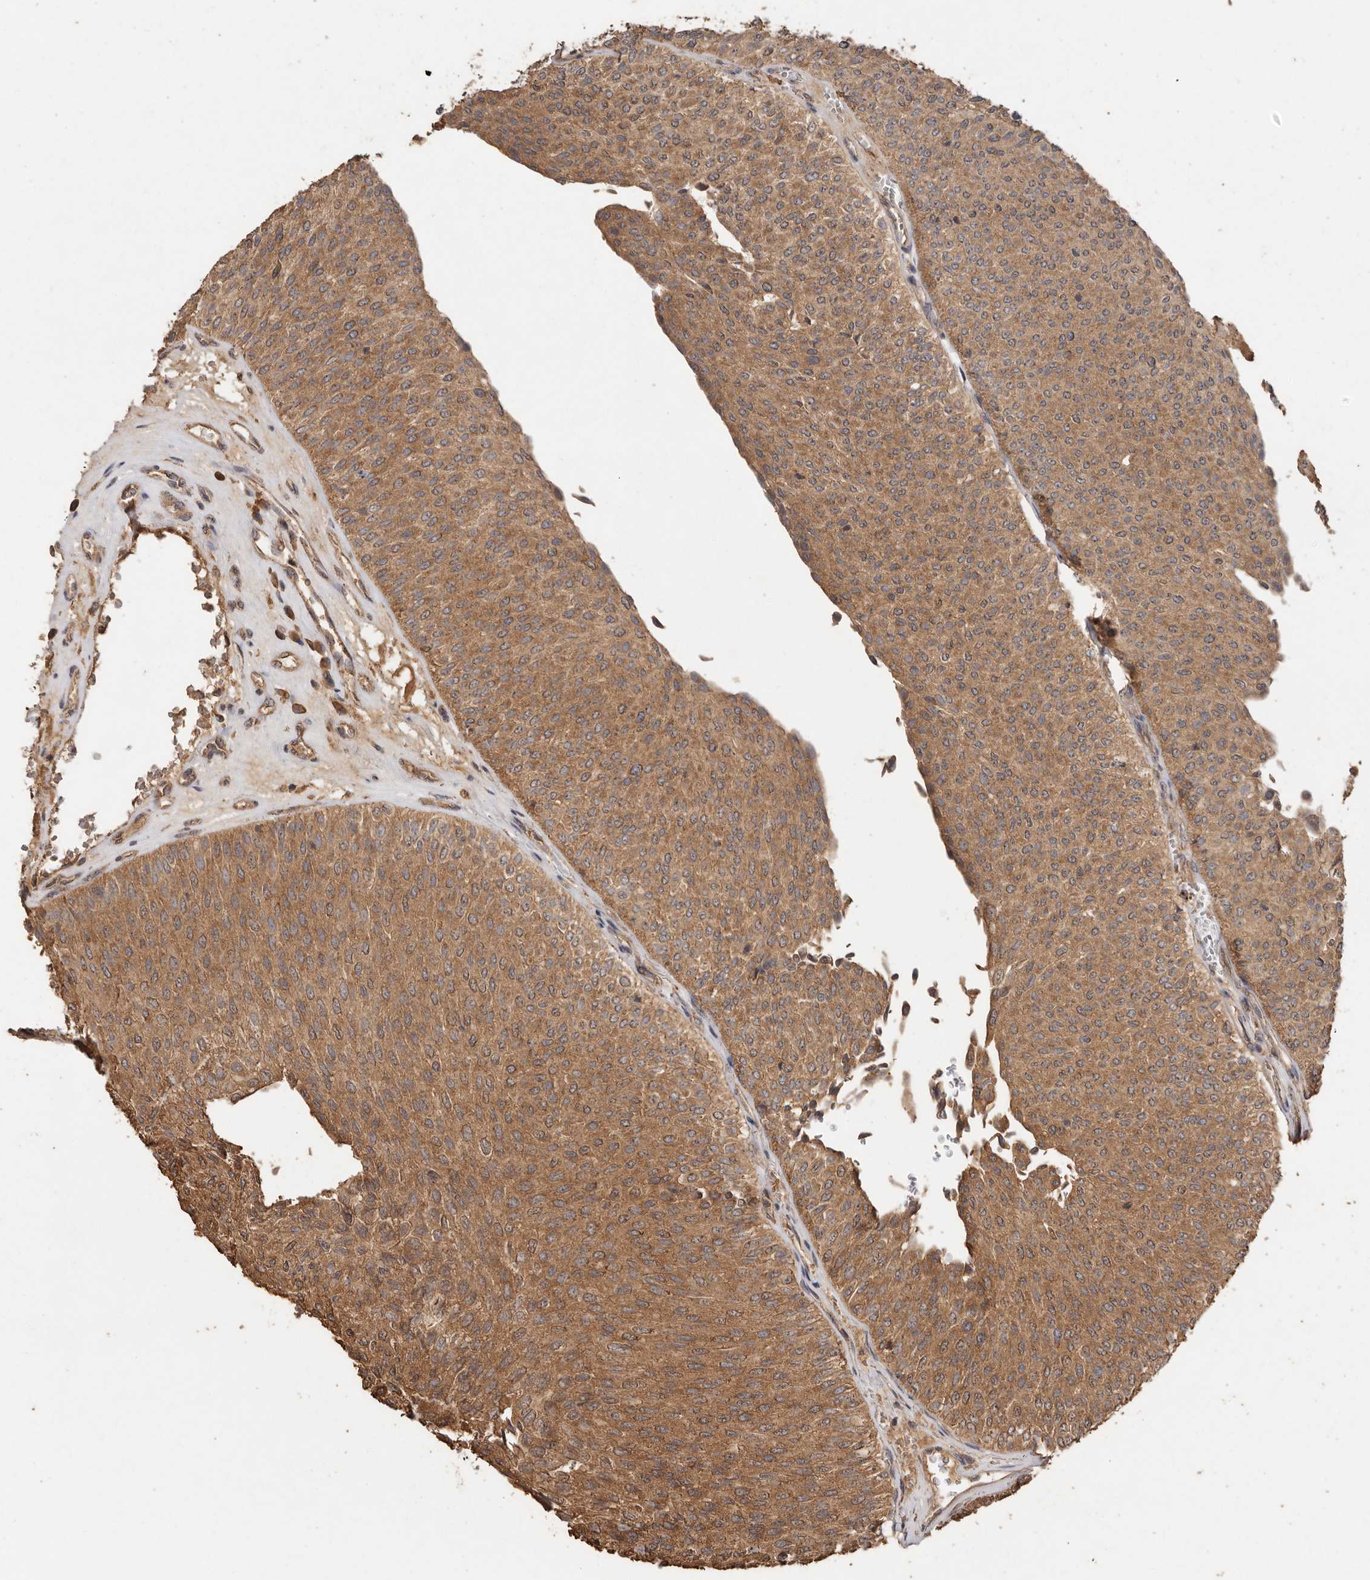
{"staining": {"intensity": "moderate", "quantity": ">75%", "location": "cytoplasmic/membranous"}, "tissue": "urothelial cancer", "cell_type": "Tumor cells", "image_type": "cancer", "snomed": [{"axis": "morphology", "description": "Urothelial carcinoma, Low grade"}, {"axis": "topography", "description": "Urinary bladder"}], "caption": "Low-grade urothelial carcinoma stained for a protein shows moderate cytoplasmic/membranous positivity in tumor cells.", "gene": "RWDD1", "patient": {"sex": "male", "age": 78}}